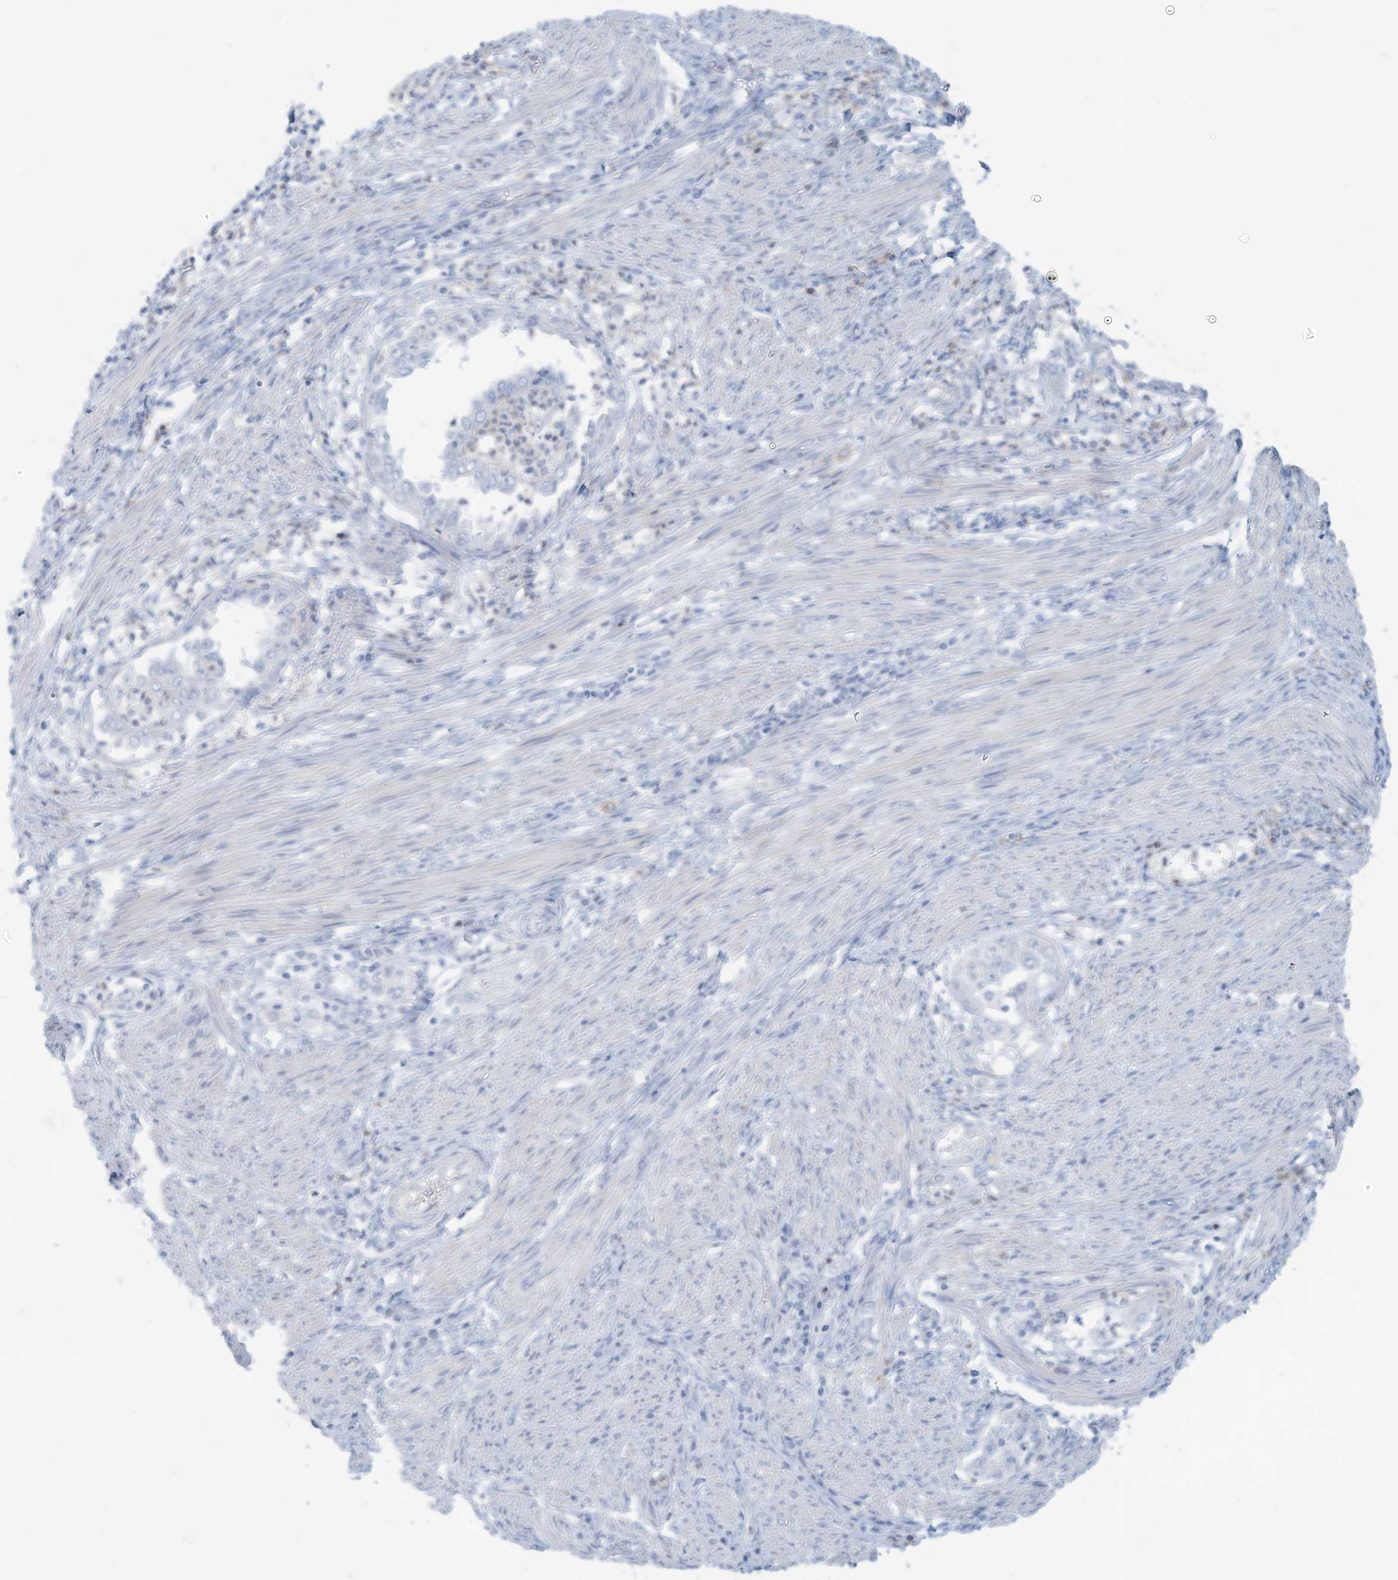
{"staining": {"intensity": "negative", "quantity": "none", "location": "none"}, "tissue": "endometrial cancer", "cell_type": "Tumor cells", "image_type": "cancer", "snomed": [{"axis": "morphology", "description": "Adenocarcinoma, NOS"}, {"axis": "topography", "description": "Endometrium"}], "caption": "This is an immunohistochemistry image of human endometrial cancer. There is no staining in tumor cells.", "gene": "ERI2", "patient": {"sex": "female", "age": 85}}